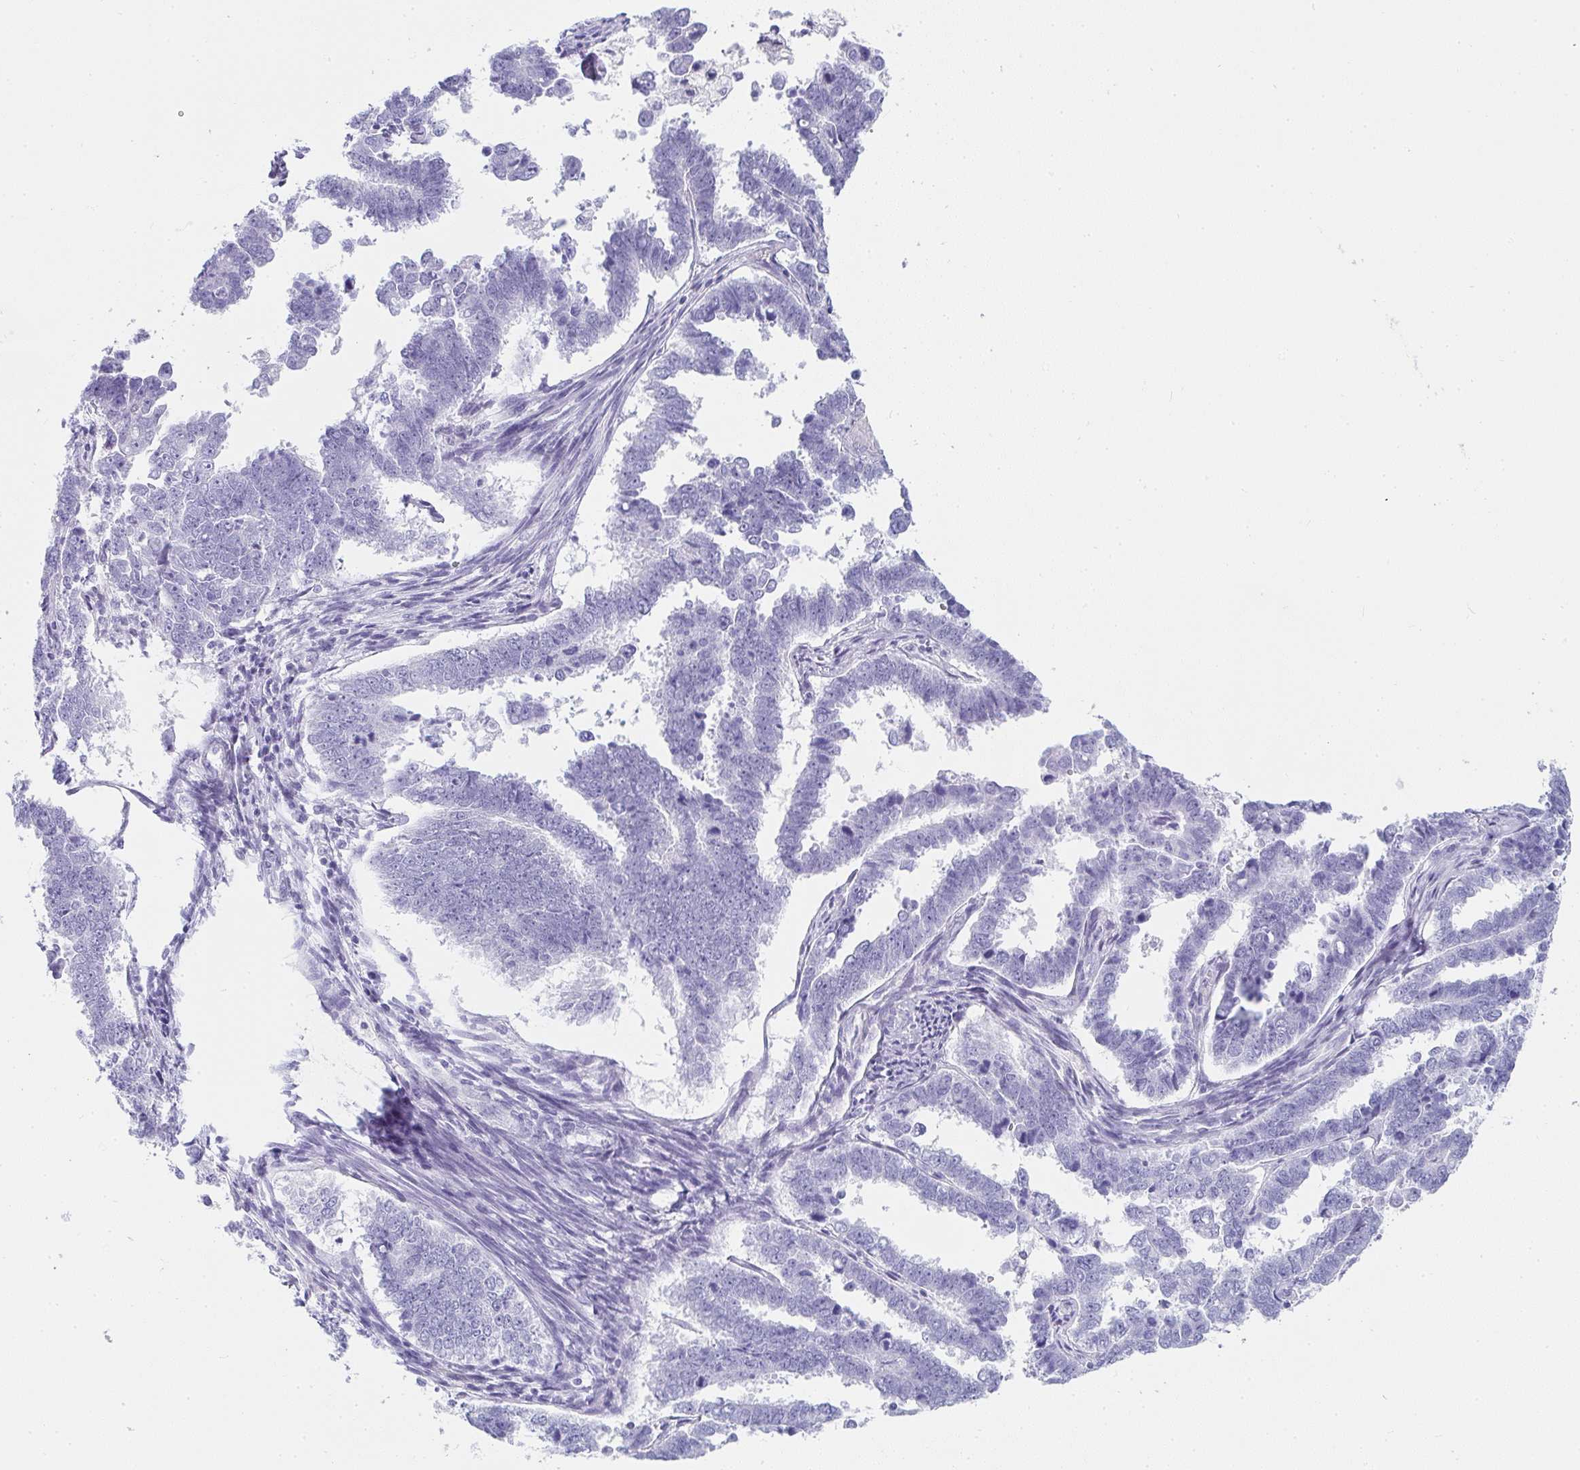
{"staining": {"intensity": "negative", "quantity": "none", "location": "none"}, "tissue": "endometrial cancer", "cell_type": "Tumor cells", "image_type": "cancer", "snomed": [{"axis": "morphology", "description": "Adenocarcinoma, NOS"}, {"axis": "topography", "description": "Endometrium"}], "caption": "A micrograph of endometrial cancer (adenocarcinoma) stained for a protein exhibits no brown staining in tumor cells.", "gene": "PRND", "patient": {"sex": "female", "age": 75}}